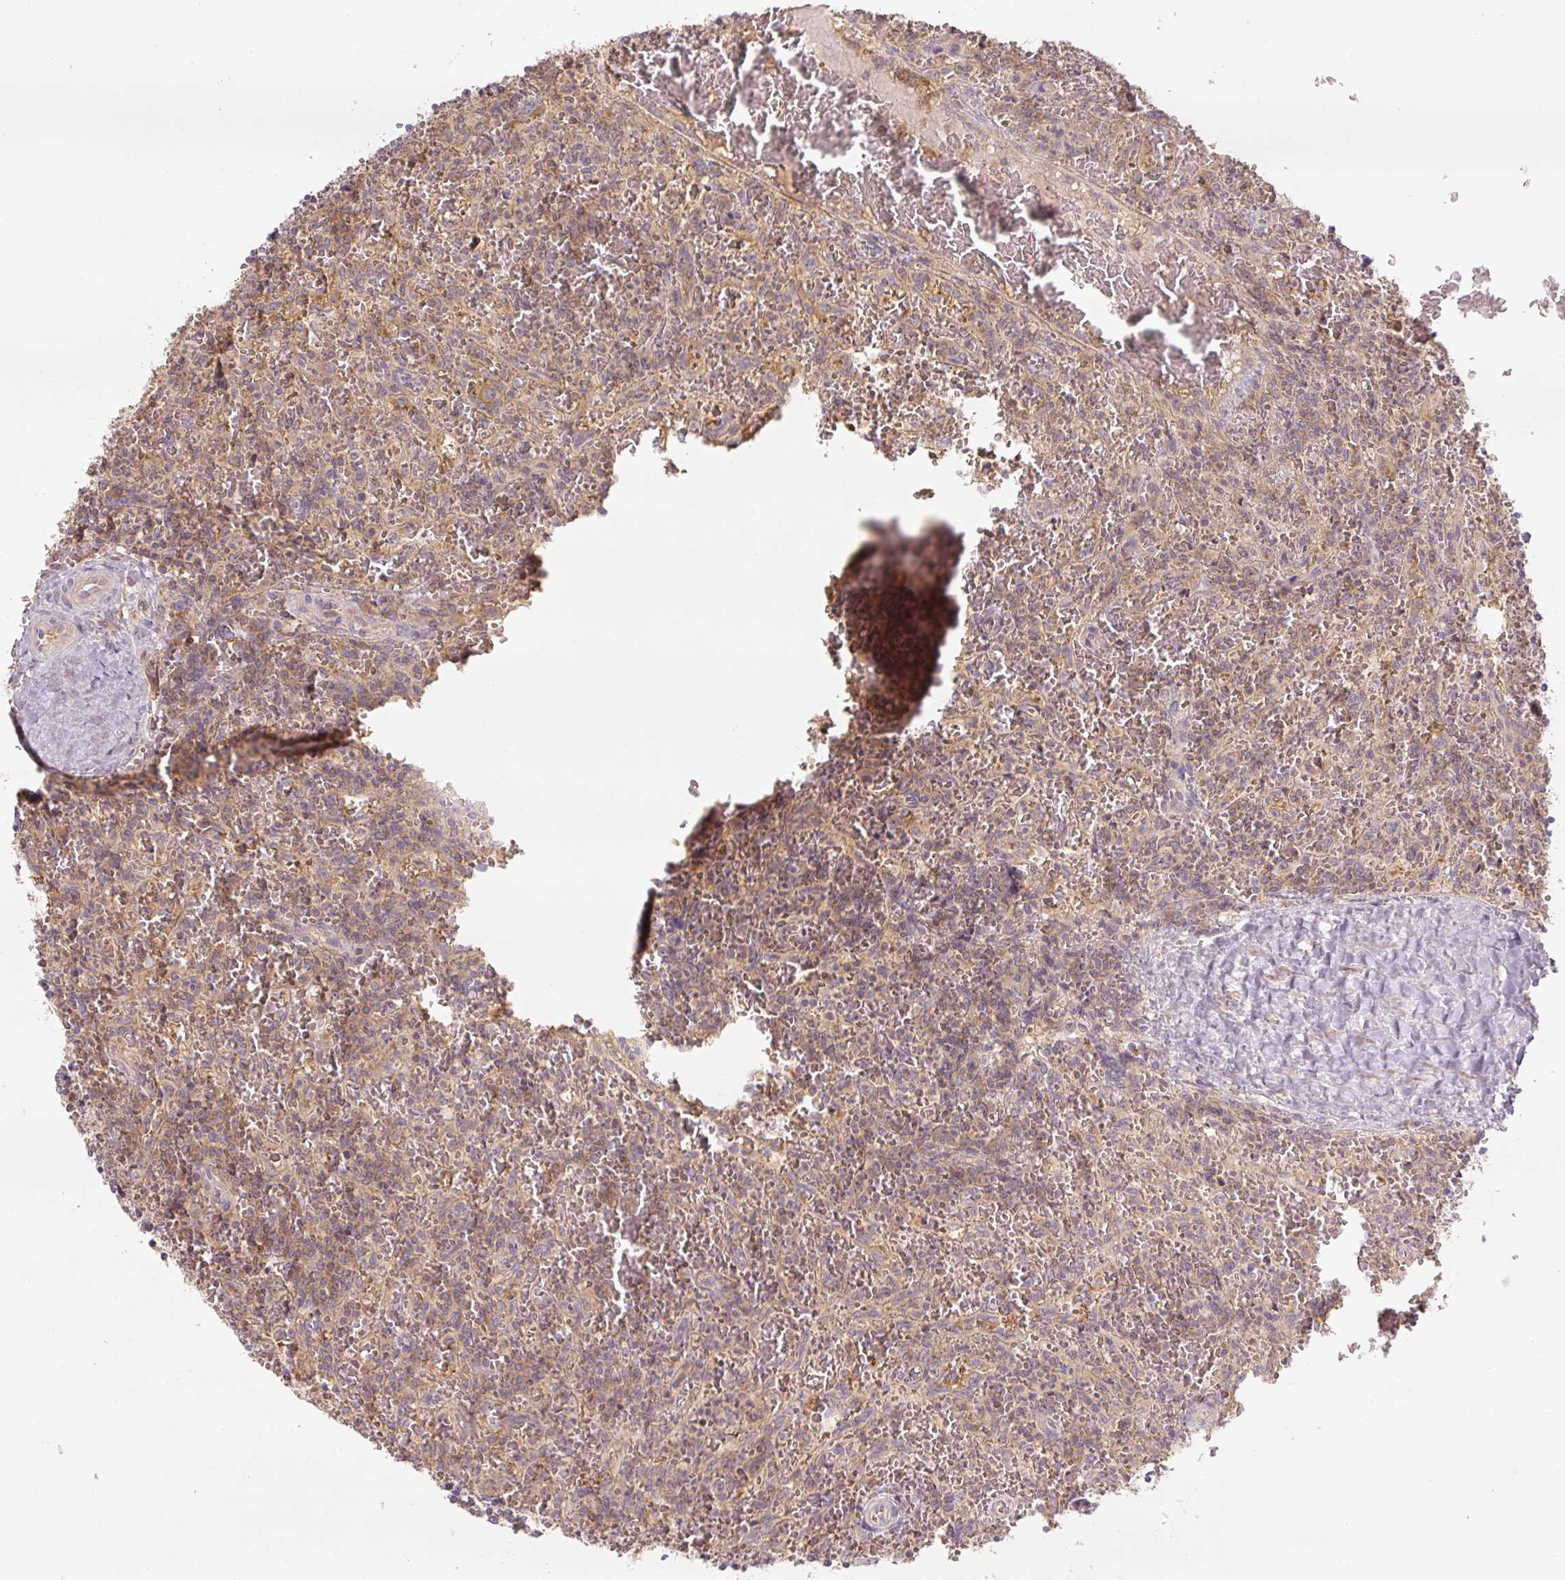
{"staining": {"intensity": "negative", "quantity": "none", "location": "none"}, "tissue": "lymphoma", "cell_type": "Tumor cells", "image_type": "cancer", "snomed": [{"axis": "morphology", "description": "Malignant lymphoma, non-Hodgkin's type, Low grade"}, {"axis": "topography", "description": "Spleen"}], "caption": "Immunohistochemistry (IHC) histopathology image of neoplastic tissue: human lymphoma stained with DAB (3,3'-diaminobenzidine) demonstrates no significant protein expression in tumor cells. (Stains: DAB (3,3'-diaminobenzidine) immunohistochemistry with hematoxylin counter stain, Microscopy: brightfield microscopy at high magnification).", "gene": "C2orf73", "patient": {"sex": "female", "age": 64}}